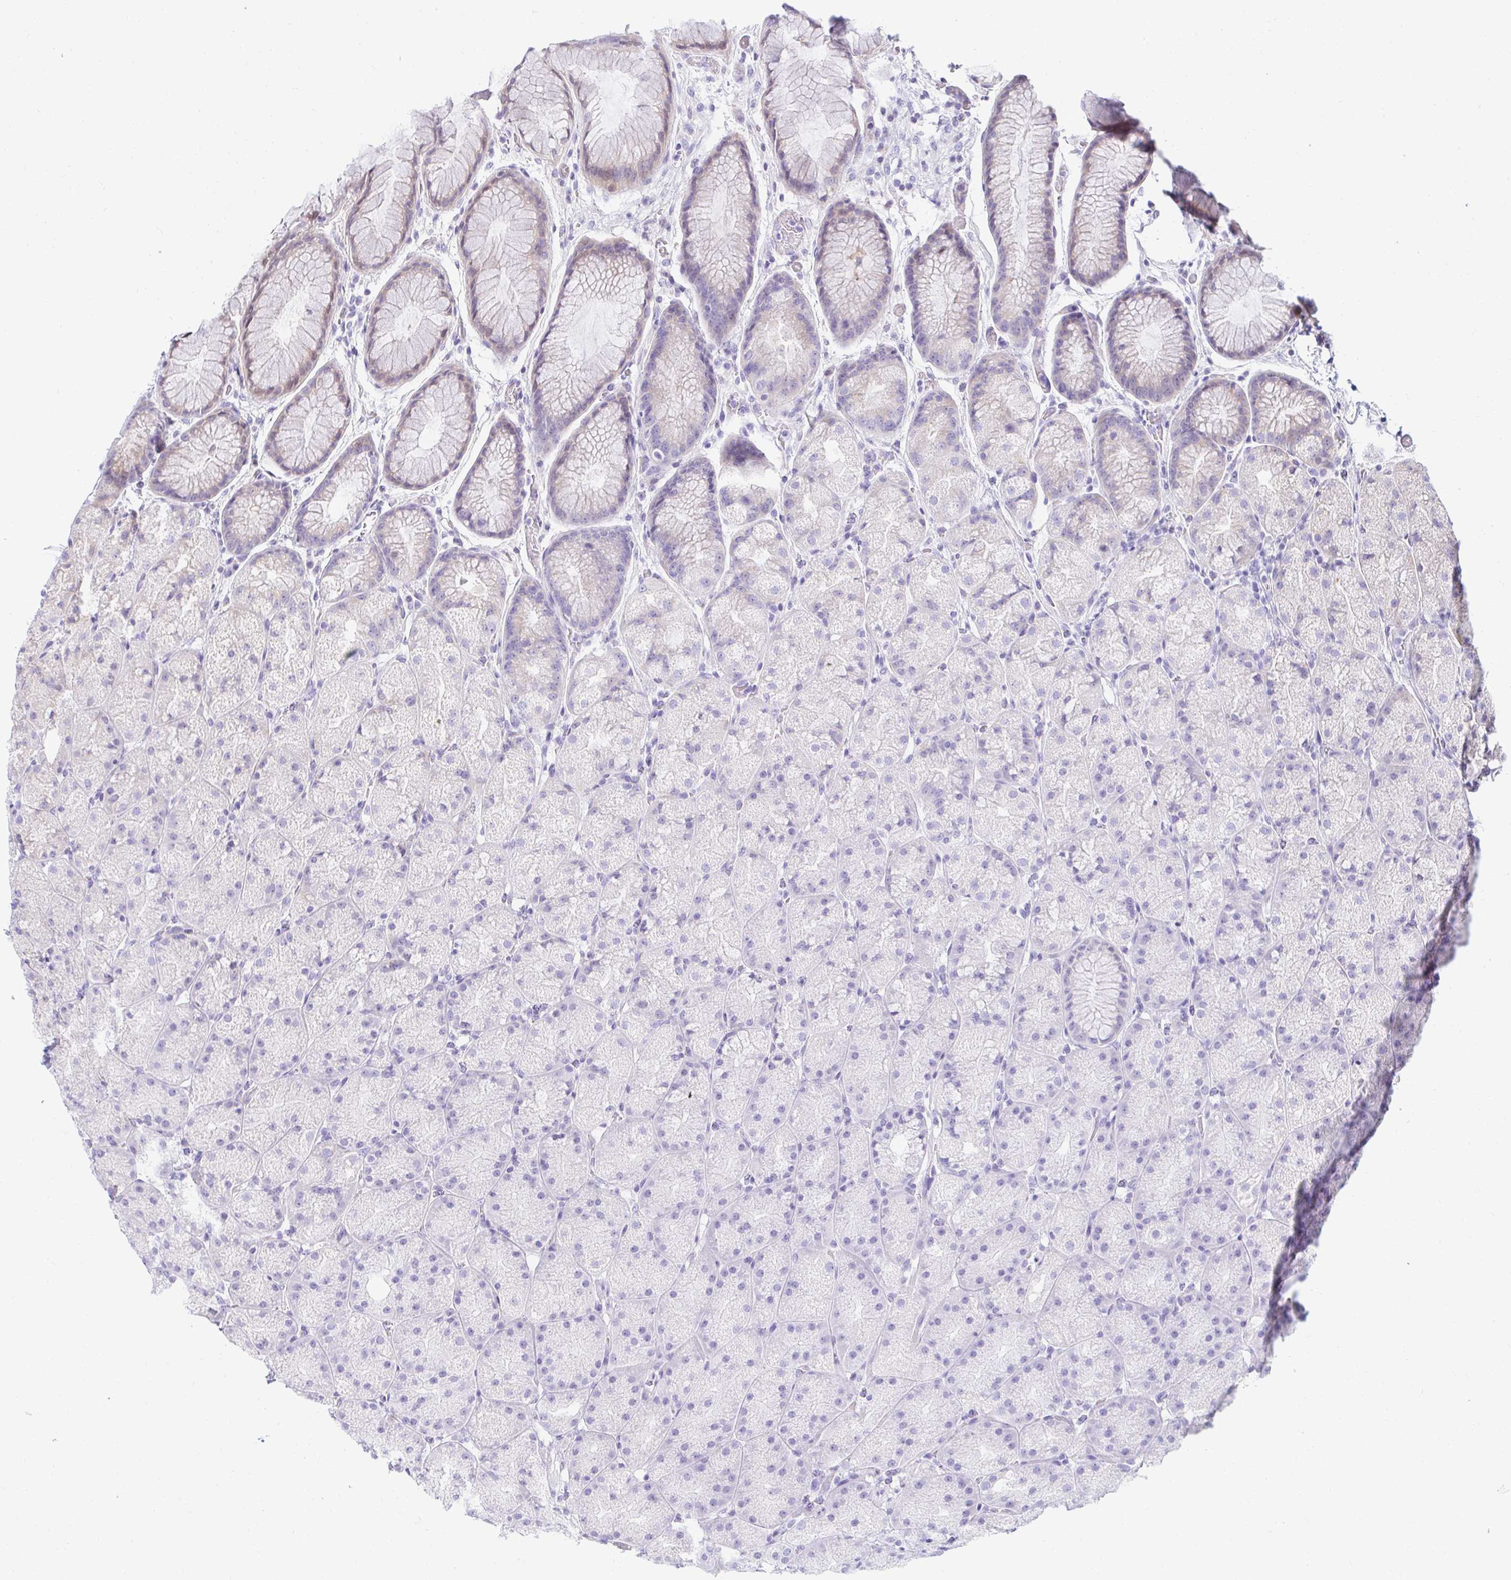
{"staining": {"intensity": "weak", "quantity": "<25%", "location": "cytoplasmic/membranous"}, "tissue": "stomach", "cell_type": "Glandular cells", "image_type": "normal", "snomed": [{"axis": "morphology", "description": "Normal tissue, NOS"}, {"axis": "topography", "description": "Stomach, upper"}, {"axis": "topography", "description": "Stomach"}], "caption": "This is an IHC histopathology image of unremarkable human stomach. There is no expression in glandular cells.", "gene": "CAPSL", "patient": {"sex": "male", "age": 48}}